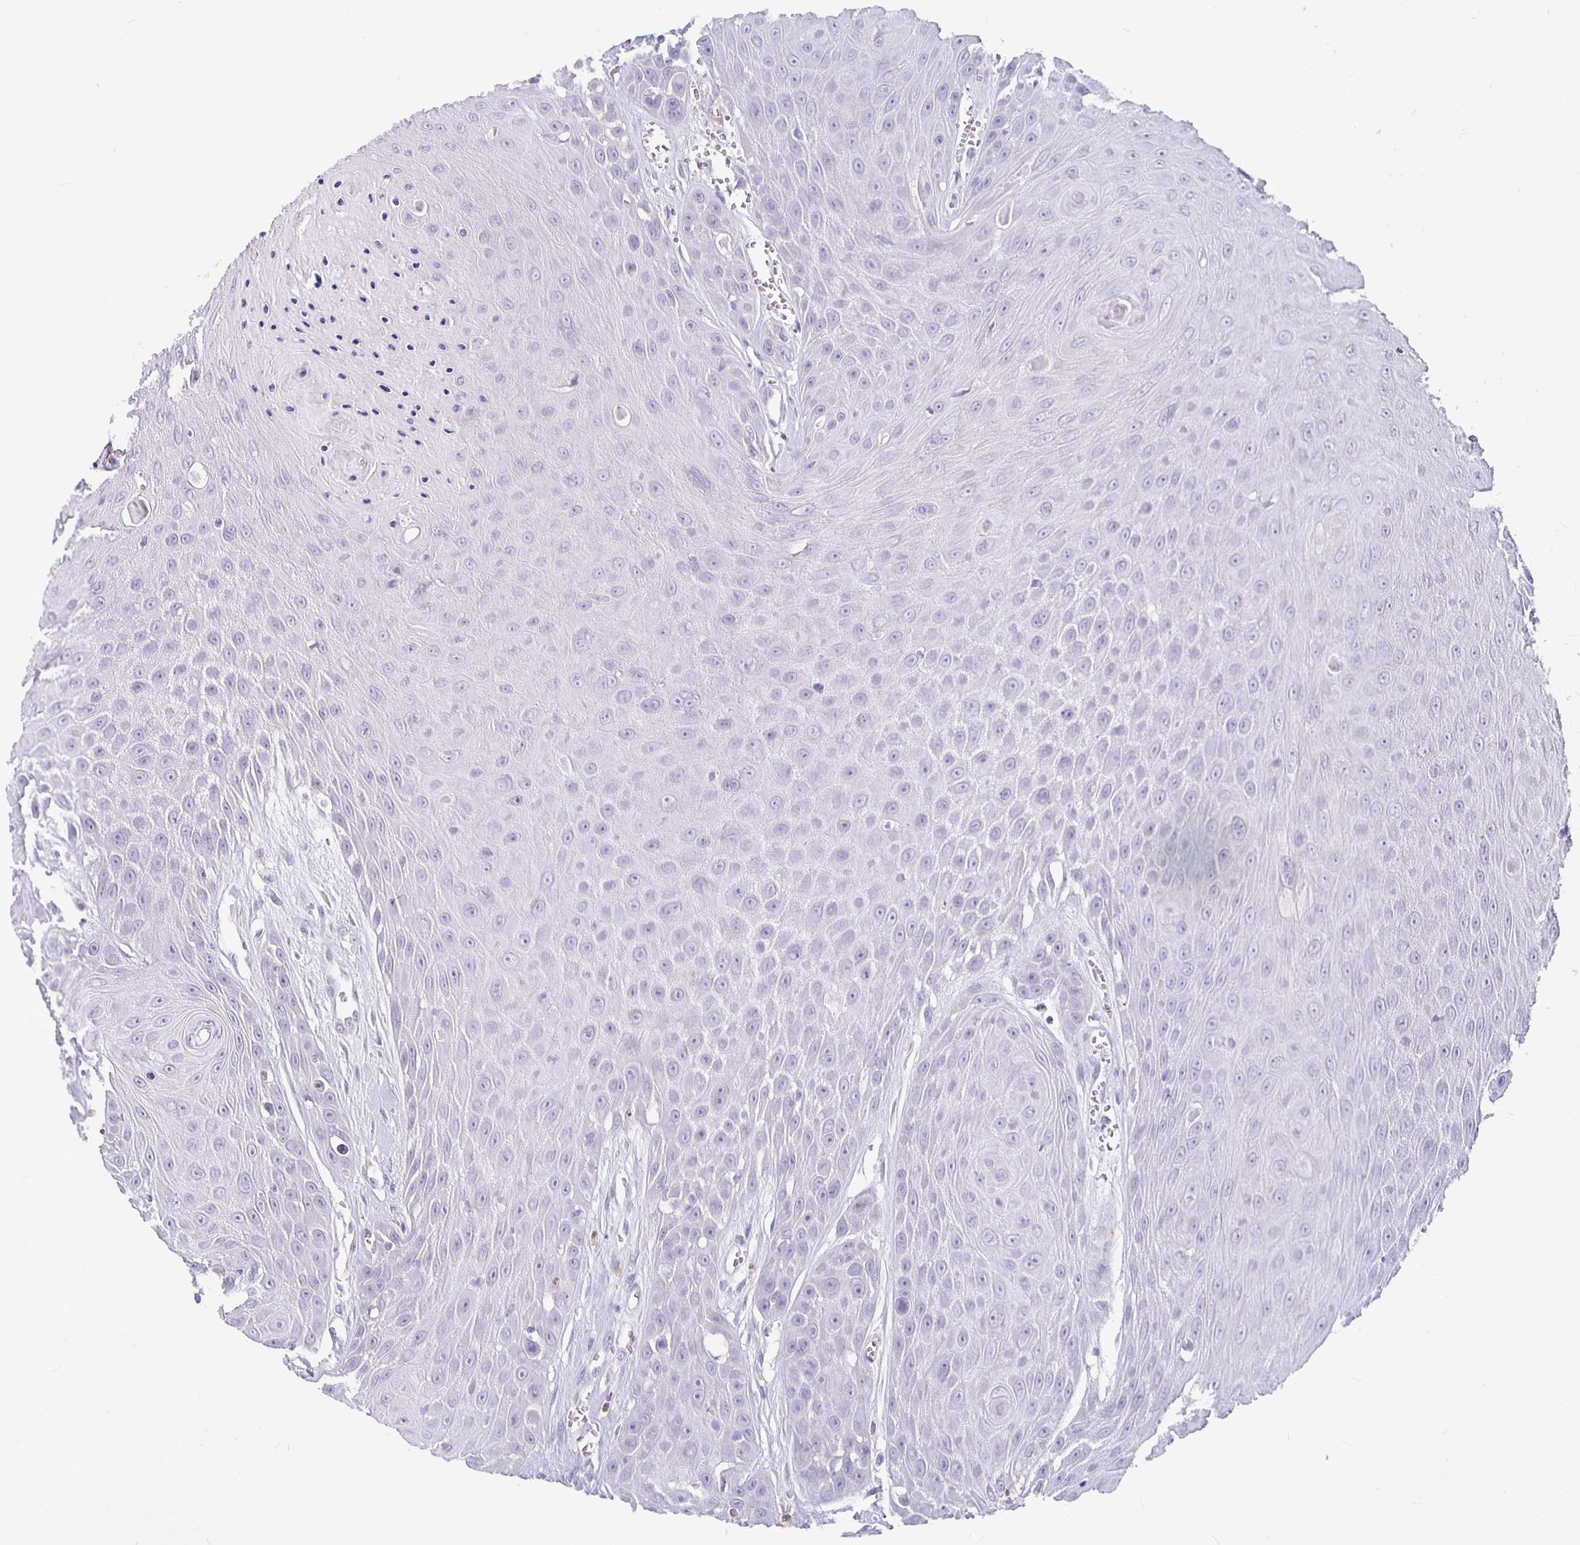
{"staining": {"intensity": "negative", "quantity": "none", "location": "none"}, "tissue": "head and neck cancer", "cell_type": "Tumor cells", "image_type": "cancer", "snomed": [{"axis": "morphology", "description": "Squamous cell carcinoma, NOS"}, {"axis": "topography", "description": "Oral tissue"}, {"axis": "topography", "description": "Head-Neck"}], "caption": "This photomicrograph is of head and neck squamous cell carcinoma stained with immunohistochemistry (IHC) to label a protein in brown with the nuclei are counter-stained blue. There is no positivity in tumor cells.", "gene": "GPX4", "patient": {"sex": "male", "age": 81}}